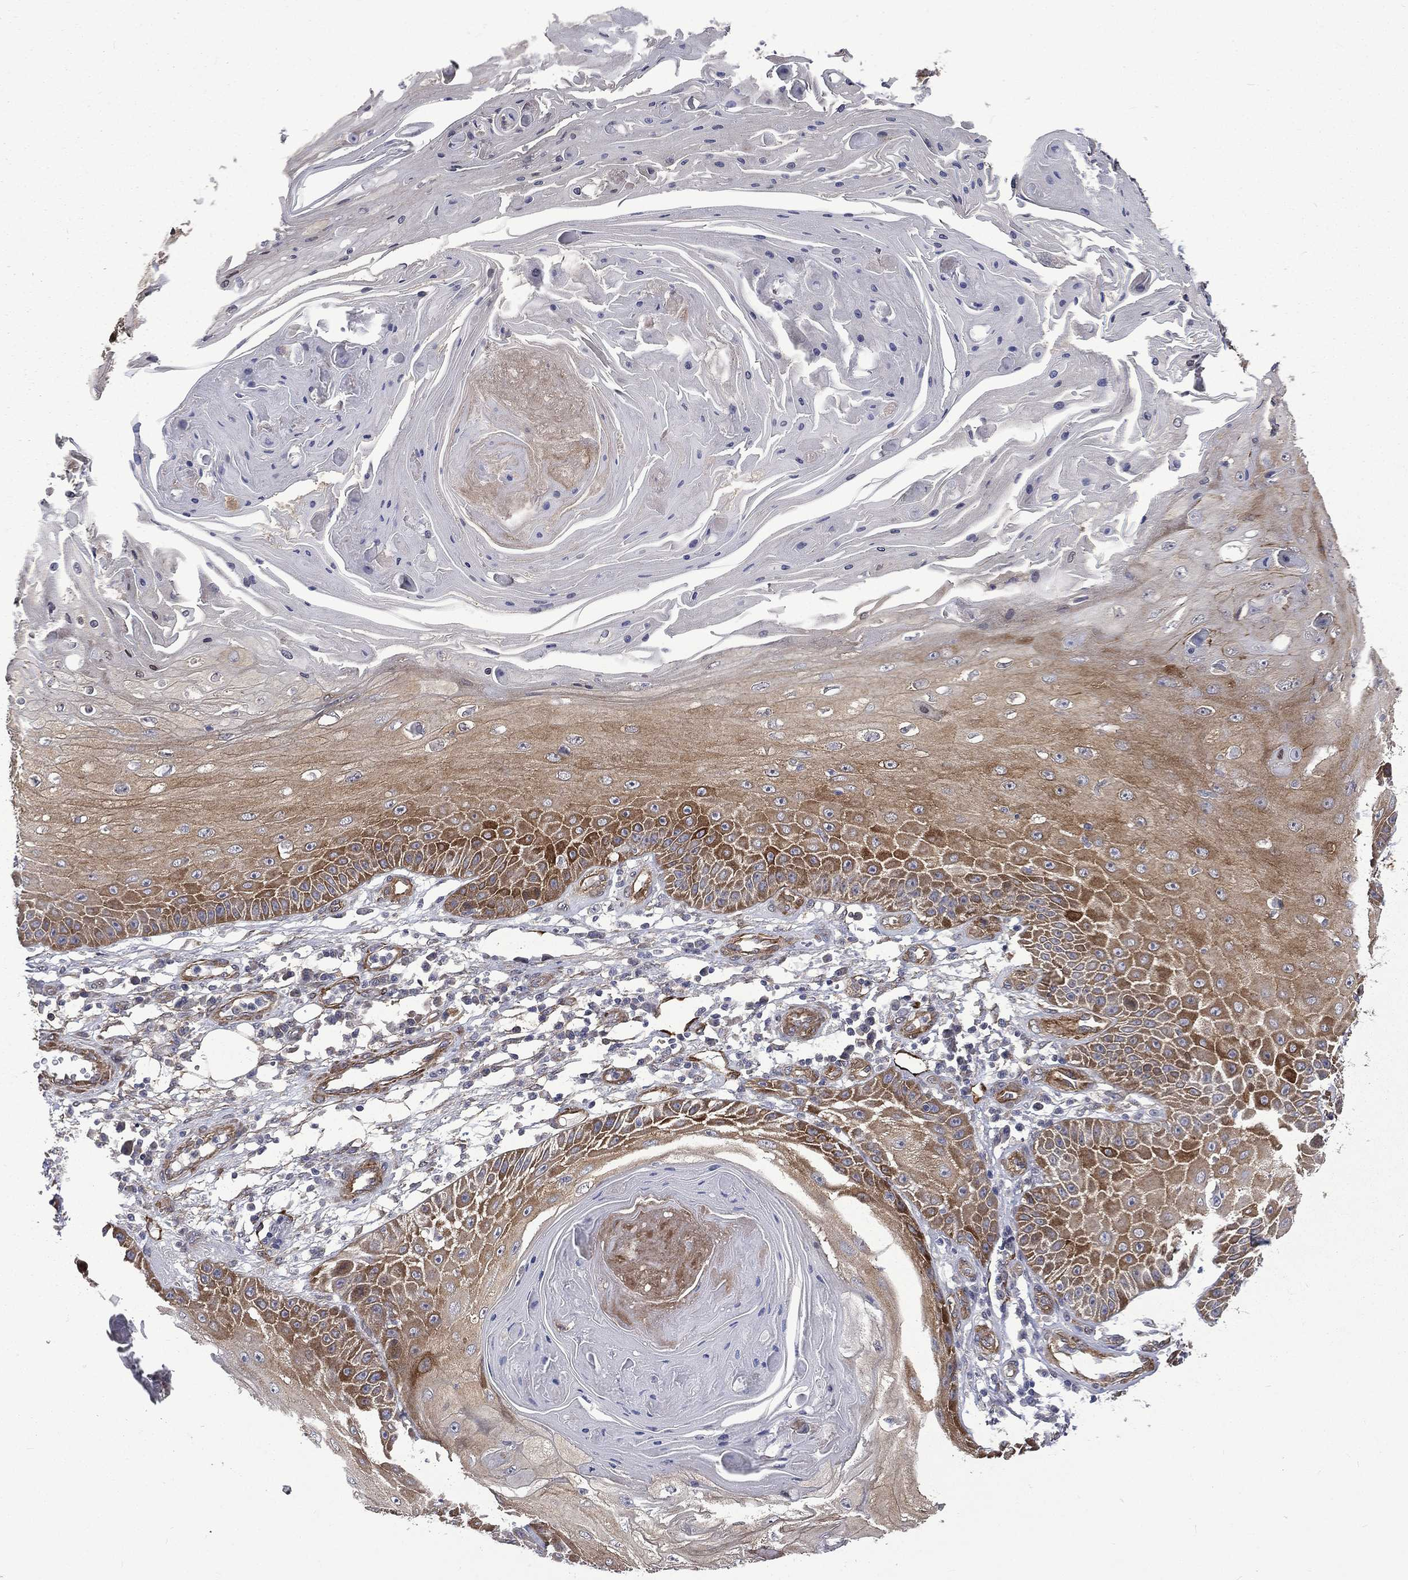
{"staining": {"intensity": "moderate", "quantity": "25%-75%", "location": "cytoplasmic/membranous"}, "tissue": "skin cancer", "cell_type": "Tumor cells", "image_type": "cancer", "snomed": [{"axis": "morphology", "description": "Squamous cell carcinoma, NOS"}, {"axis": "topography", "description": "Skin"}], "caption": "There is medium levels of moderate cytoplasmic/membranous staining in tumor cells of skin cancer (squamous cell carcinoma), as demonstrated by immunohistochemical staining (brown color).", "gene": "PPFIBP1", "patient": {"sex": "male", "age": 70}}